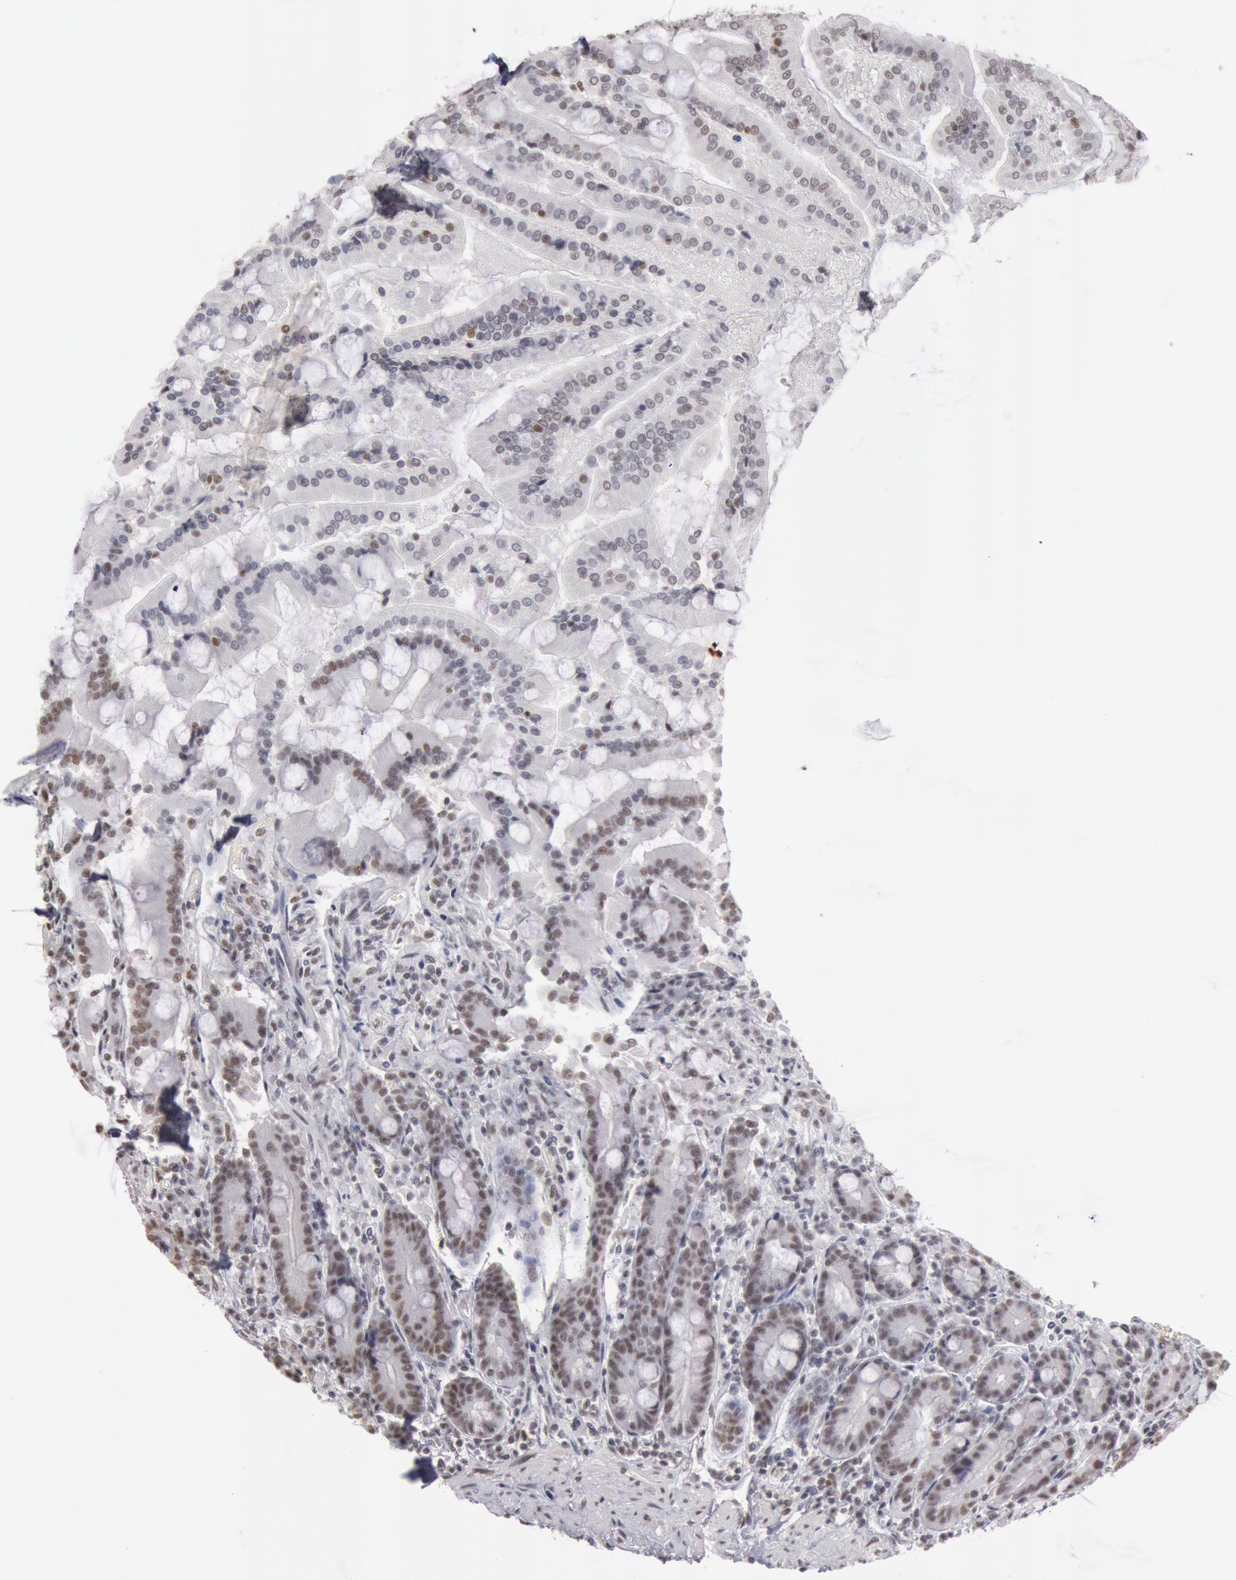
{"staining": {"intensity": "moderate", "quantity": ">75%", "location": "nuclear"}, "tissue": "duodenum", "cell_type": "Glandular cells", "image_type": "normal", "snomed": [{"axis": "morphology", "description": "Normal tissue, NOS"}, {"axis": "topography", "description": "Duodenum"}], "caption": "A histopathology image showing moderate nuclear expression in approximately >75% of glandular cells in unremarkable duodenum, as visualized by brown immunohistochemical staining.", "gene": "ESS2", "patient": {"sex": "female", "age": 64}}